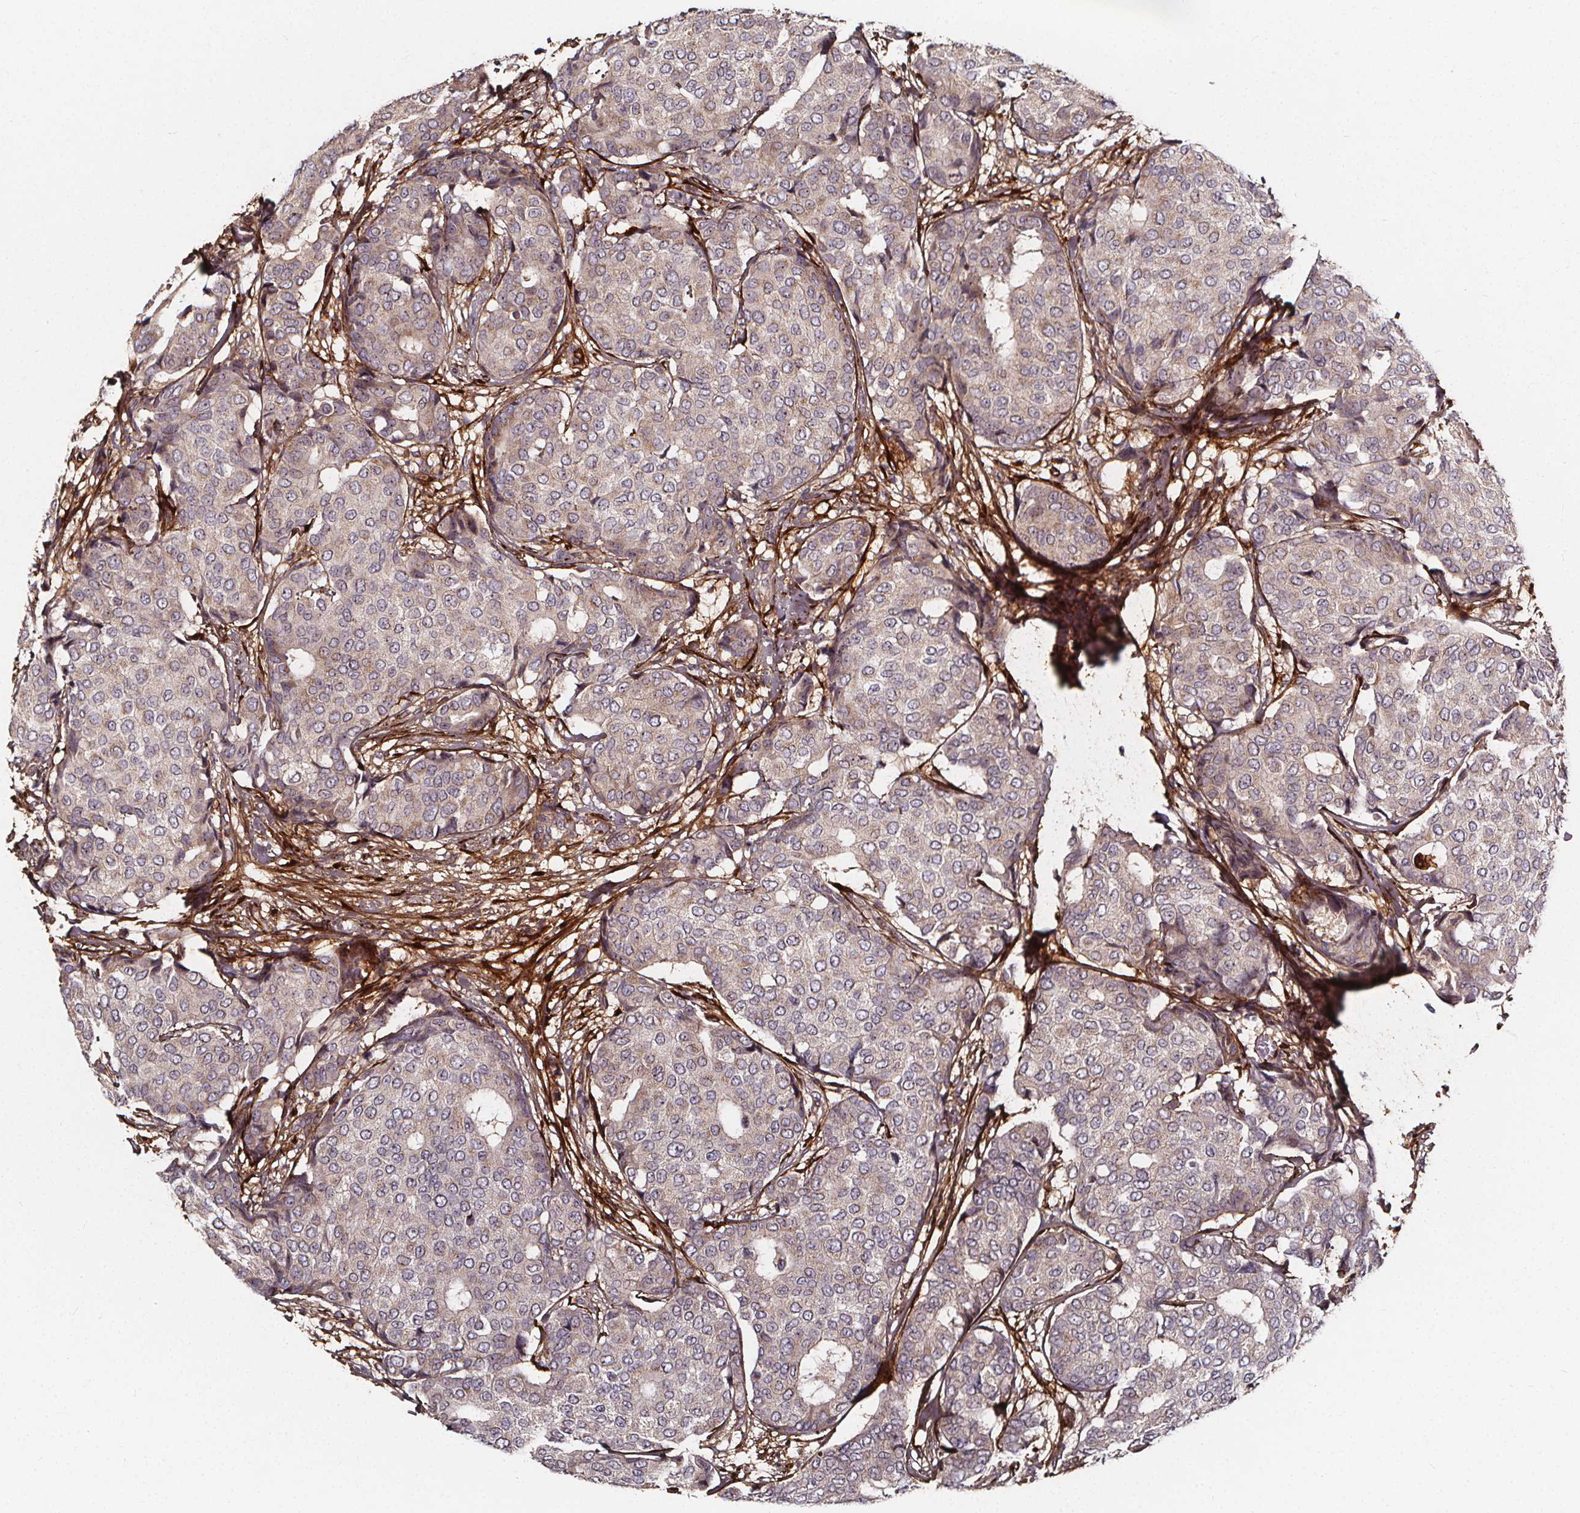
{"staining": {"intensity": "weak", "quantity": "<25%", "location": "cytoplasmic/membranous"}, "tissue": "breast cancer", "cell_type": "Tumor cells", "image_type": "cancer", "snomed": [{"axis": "morphology", "description": "Duct carcinoma"}, {"axis": "topography", "description": "Breast"}], "caption": "Human breast infiltrating ductal carcinoma stained for a protein using IHC demonstrates no expression in tumor cells.", "gene": "AEBP1", "patient": {"sex": "female", "age": 75}}